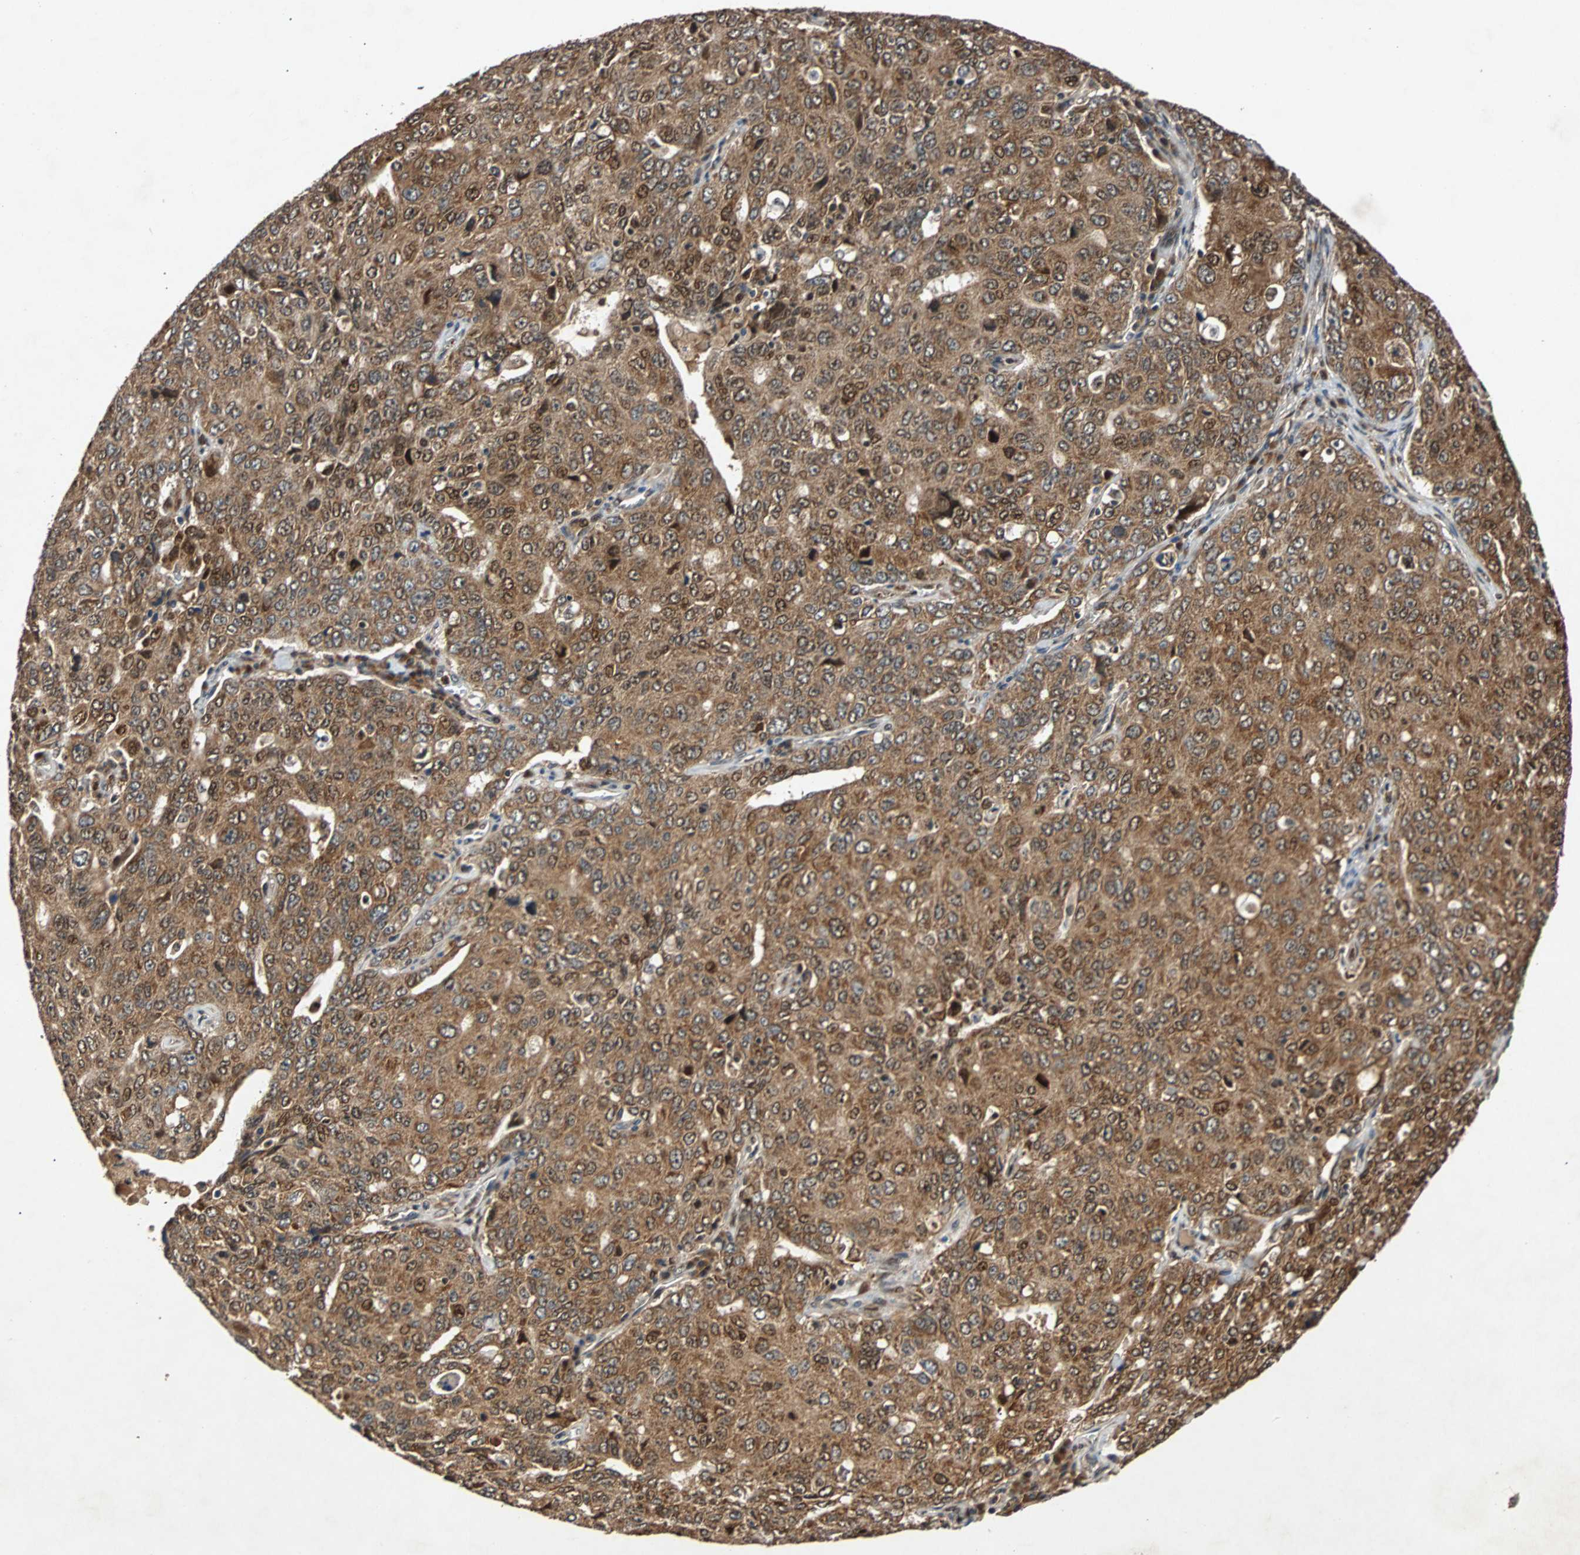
{"staining": {"intensity": "strong", "quantity": ">75%", "location": "cytoplasmic/membranous,nuclear"}, "tissue": "ovarian cancer", "cell_type": "Tumor cells", "image_type": "cancer", "snomed": [{"axis": "morphology", "description": "Carcinoma, endometroid"}, {"axis": "topography", "description": "Ovary"}], "caption": "Strong cytoplasmic/membranous and nuclear expression is appreciated in approximately >75% of tumor cells in ovarian cancer.", "gene": "USP31", "patient": {"sex": "female", "age": 62}}